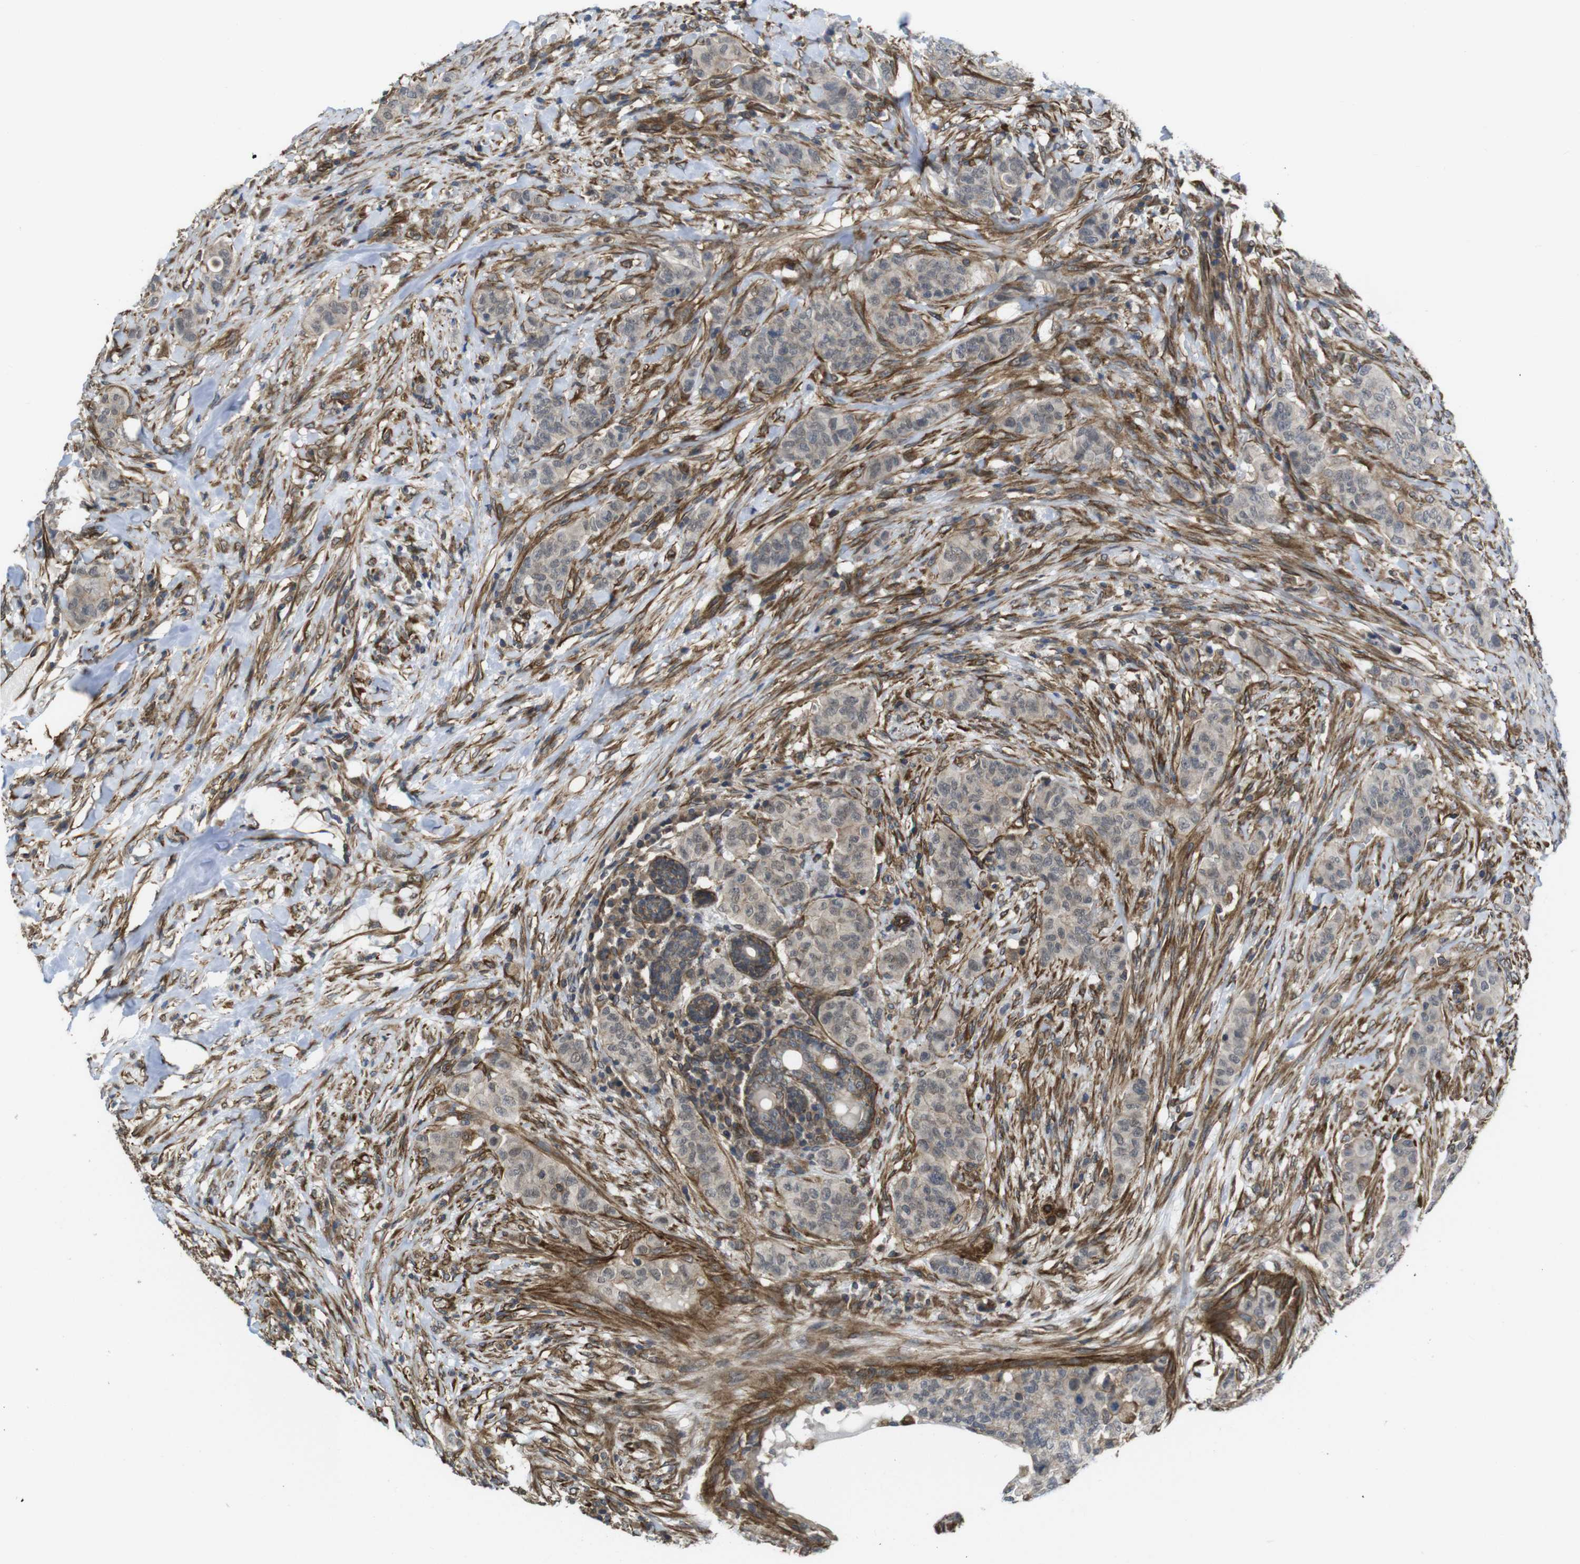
{"staining": {"intensity": "weak", "quantity": ">75%", "location": "cytoplasmic/membranous"}, "tissue": "breast cancer", "cell_type": "Tumor cells", "image_type": "cancer", "snomed": [{"axis": "morphology", "description": "Normal tissue, NOS"}, {"axis": "morphology", "description": "Duct carcinoma"}, {"axis": "topography", "description": "Breast"}], "caption": "Immunohistochemical staining of human breast cancer (invasive ductal carcinoma) displays low levels of weak cytoplasmic/membranous staining in about >75% of tumor cells.", "gene": "ZDHHC5", "patient": {"sex": "female", "age": 40}}